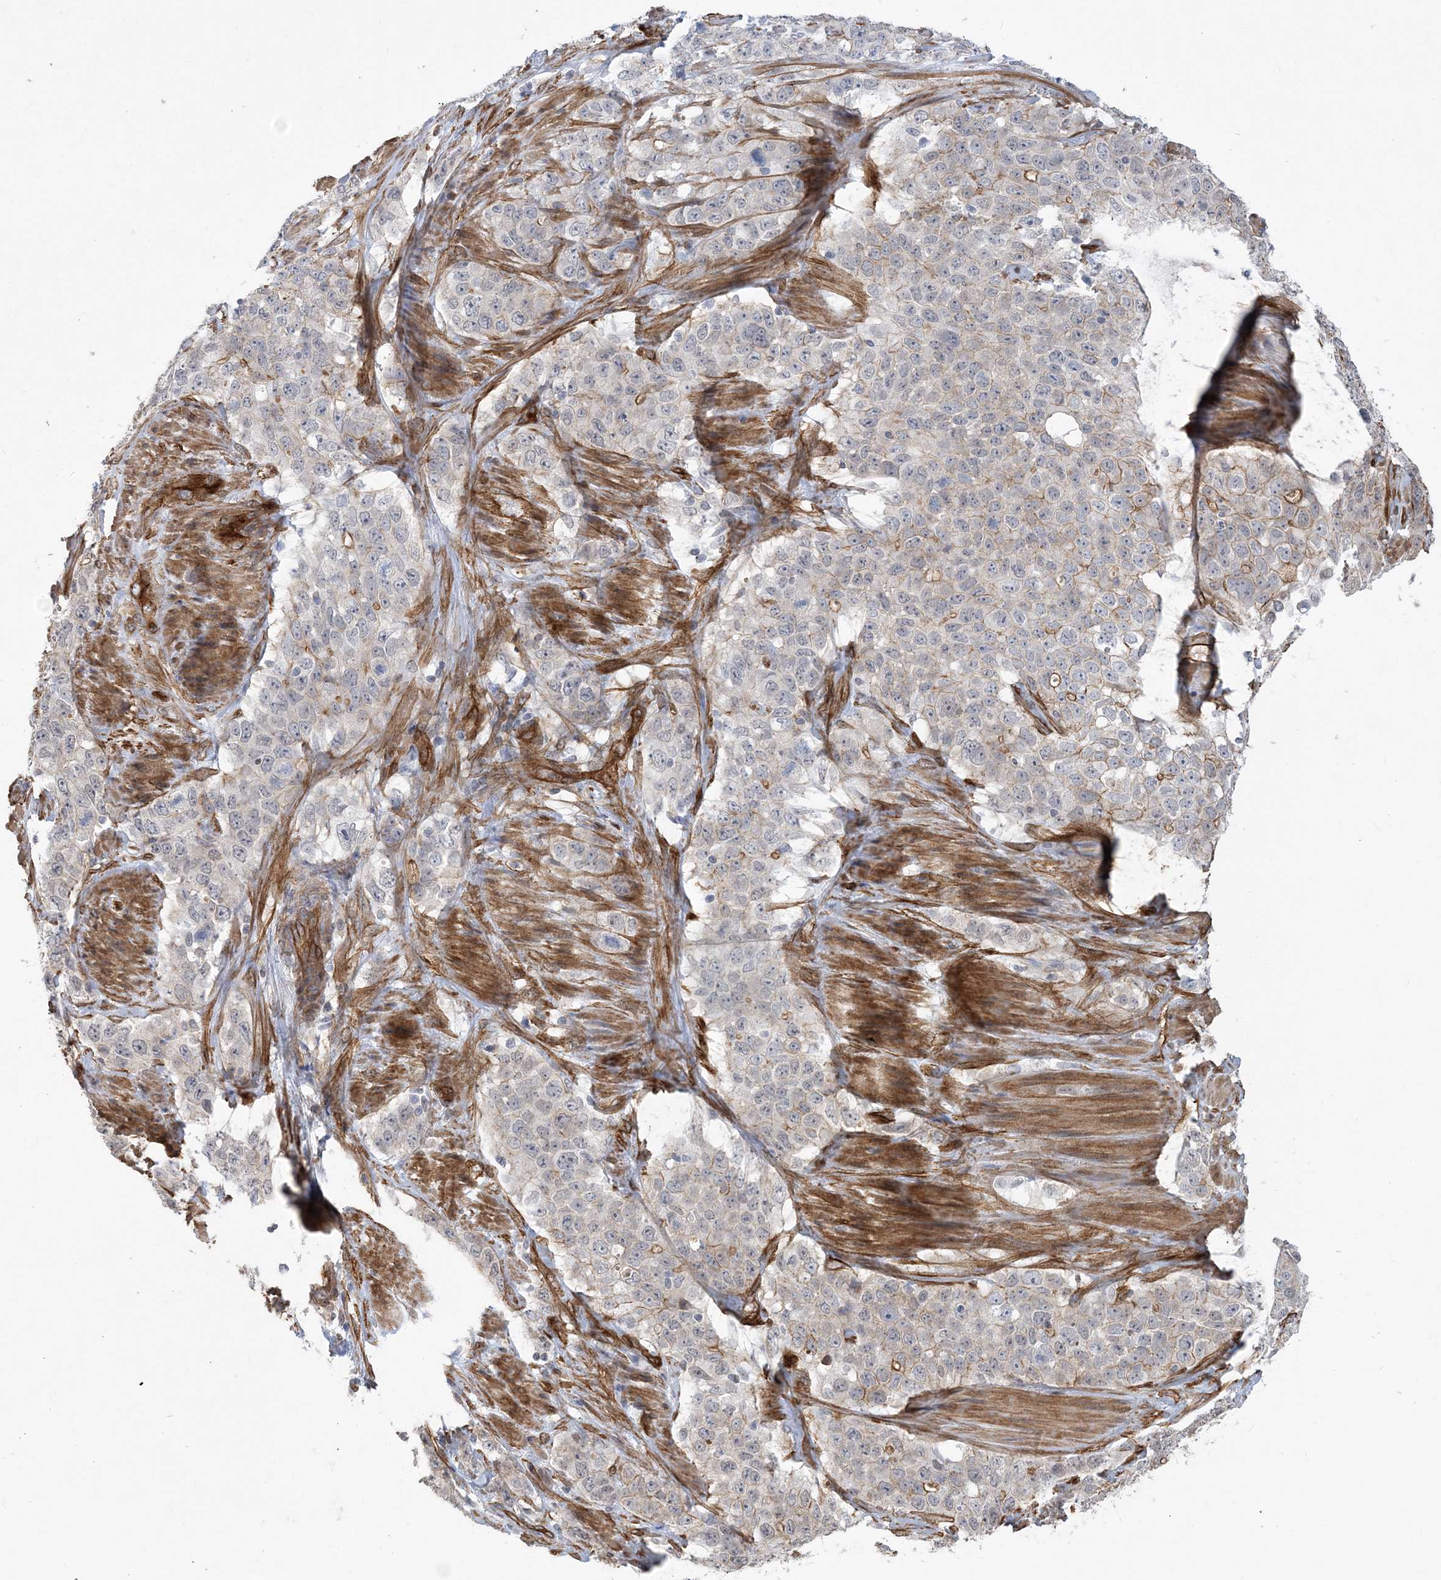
{"staining": {"intensity": "weak", "quantity": "<25%", "location": "cytoplasmic/membranous"}, "tissue": "stomach cancer", "cell_type": "Tumor cells", "image_type": "cancer", "snomed": [{"axis": "morphology", "description": "Adenocarcinoma, NOS"}, {"axis": "topography", "description": "Stomach"}], "caption": "Tumor cells are negative for brown protein staining in stomach cancer (adenocarcinoma). (Stains: DAB (3,3'-diaminobenzidine) immunohistochemistry with hematoxylin counter stain, Microscopy: brightfield microscopy at high magnification).", "gene": "RAI14", "patient": {"sex": "male", "age": 48}}